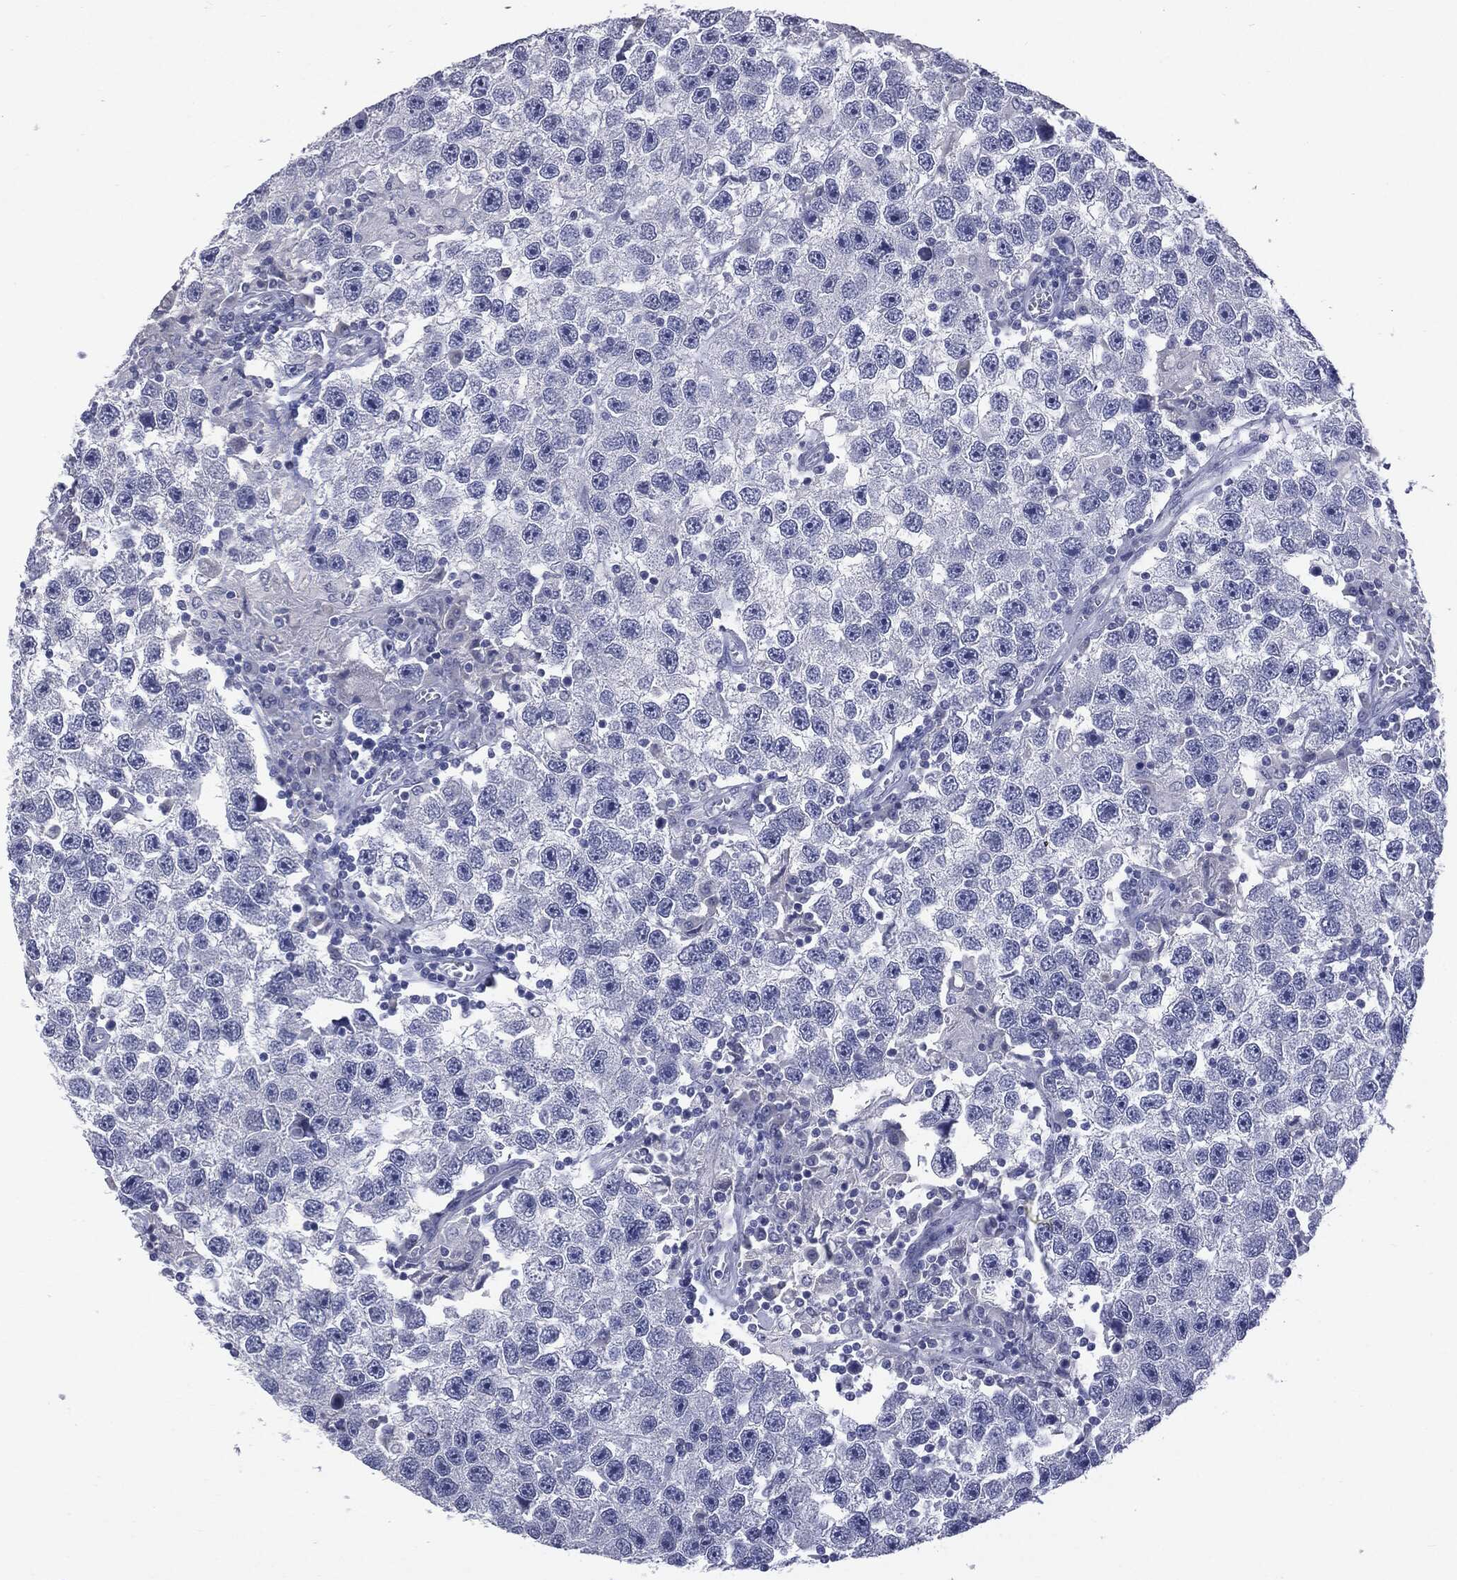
{"staining": {"intensity": "negative", "quantity": "none", "location": "none"}, "tissue": "testis cancer", "cell_type": "Tumor cells", "image_type": "cancer", "snomed": [{"axis": "morphology", "description": "Seminoma, NOS"}, {"axis": "topography", "description": "Testis"}], "caption": "The micrograph reveals no significant staining in tumor cells of testis cancer.", "gene": "TSHB", "patient": {"sex": "male", "age": 26}}